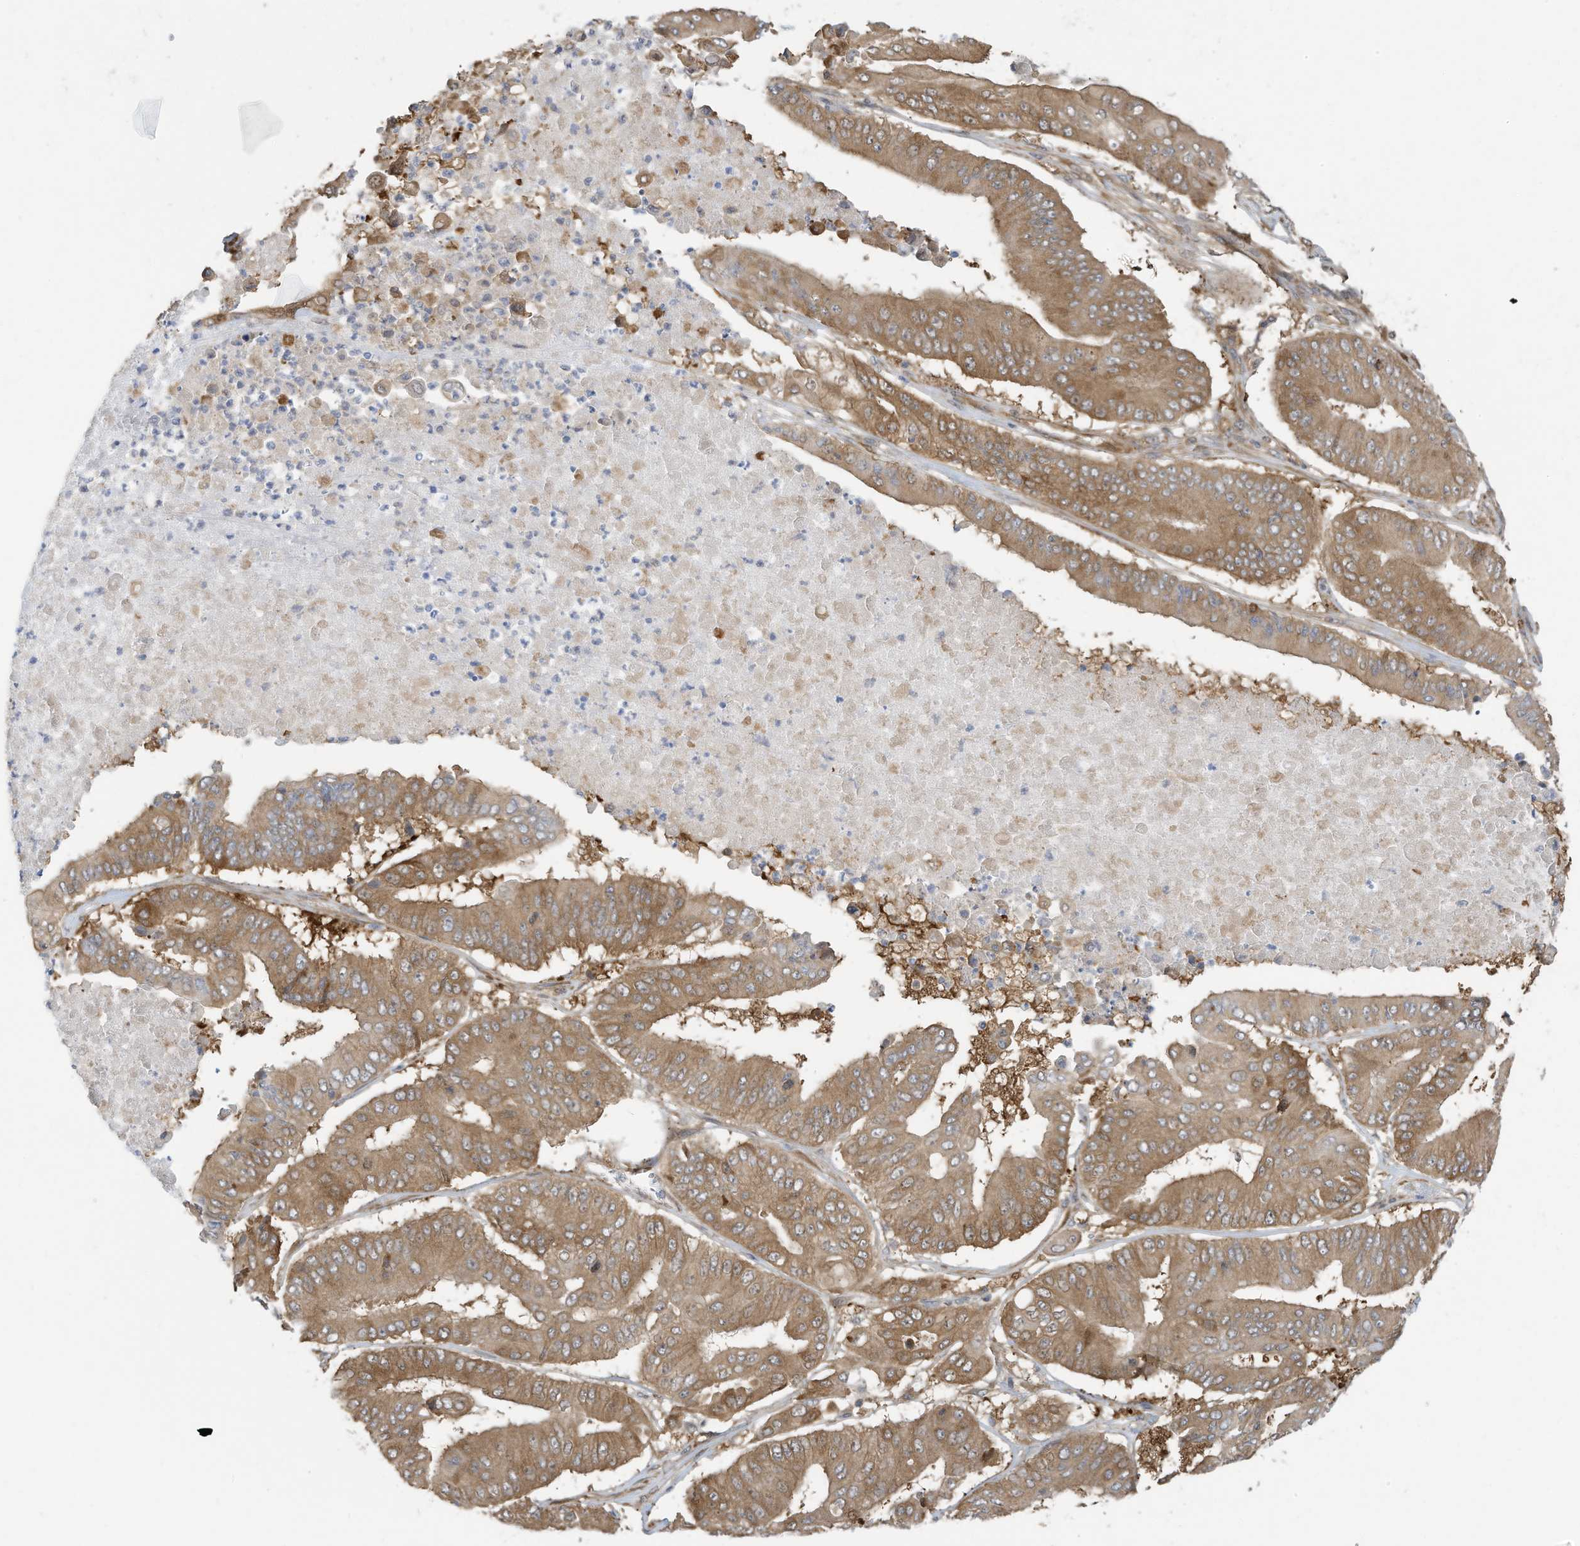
{"staining": {"intensity": "moderate", "quantity": ">75%", "location": "cytoplasmic/membranous"}, "tissue": "pancreatic cancer", "cell_type": "Tumor cells", "image_type": "cancer", "snomed": [{"axis": "morphology", "description": "Adenocarcinoma, NOS"}, {"axis": "topography", "description": "Pancreas"}], "caption": "A high-resolution micrograph shows immunohistochemistry (IHC) staining of adenocarcinoma (pancreatic), which shows moderate cytoplasmic/membranous staining in about >75% of tumor cells.", "gene": "USE1", "patient": {"sex": "female", "age": 77}}